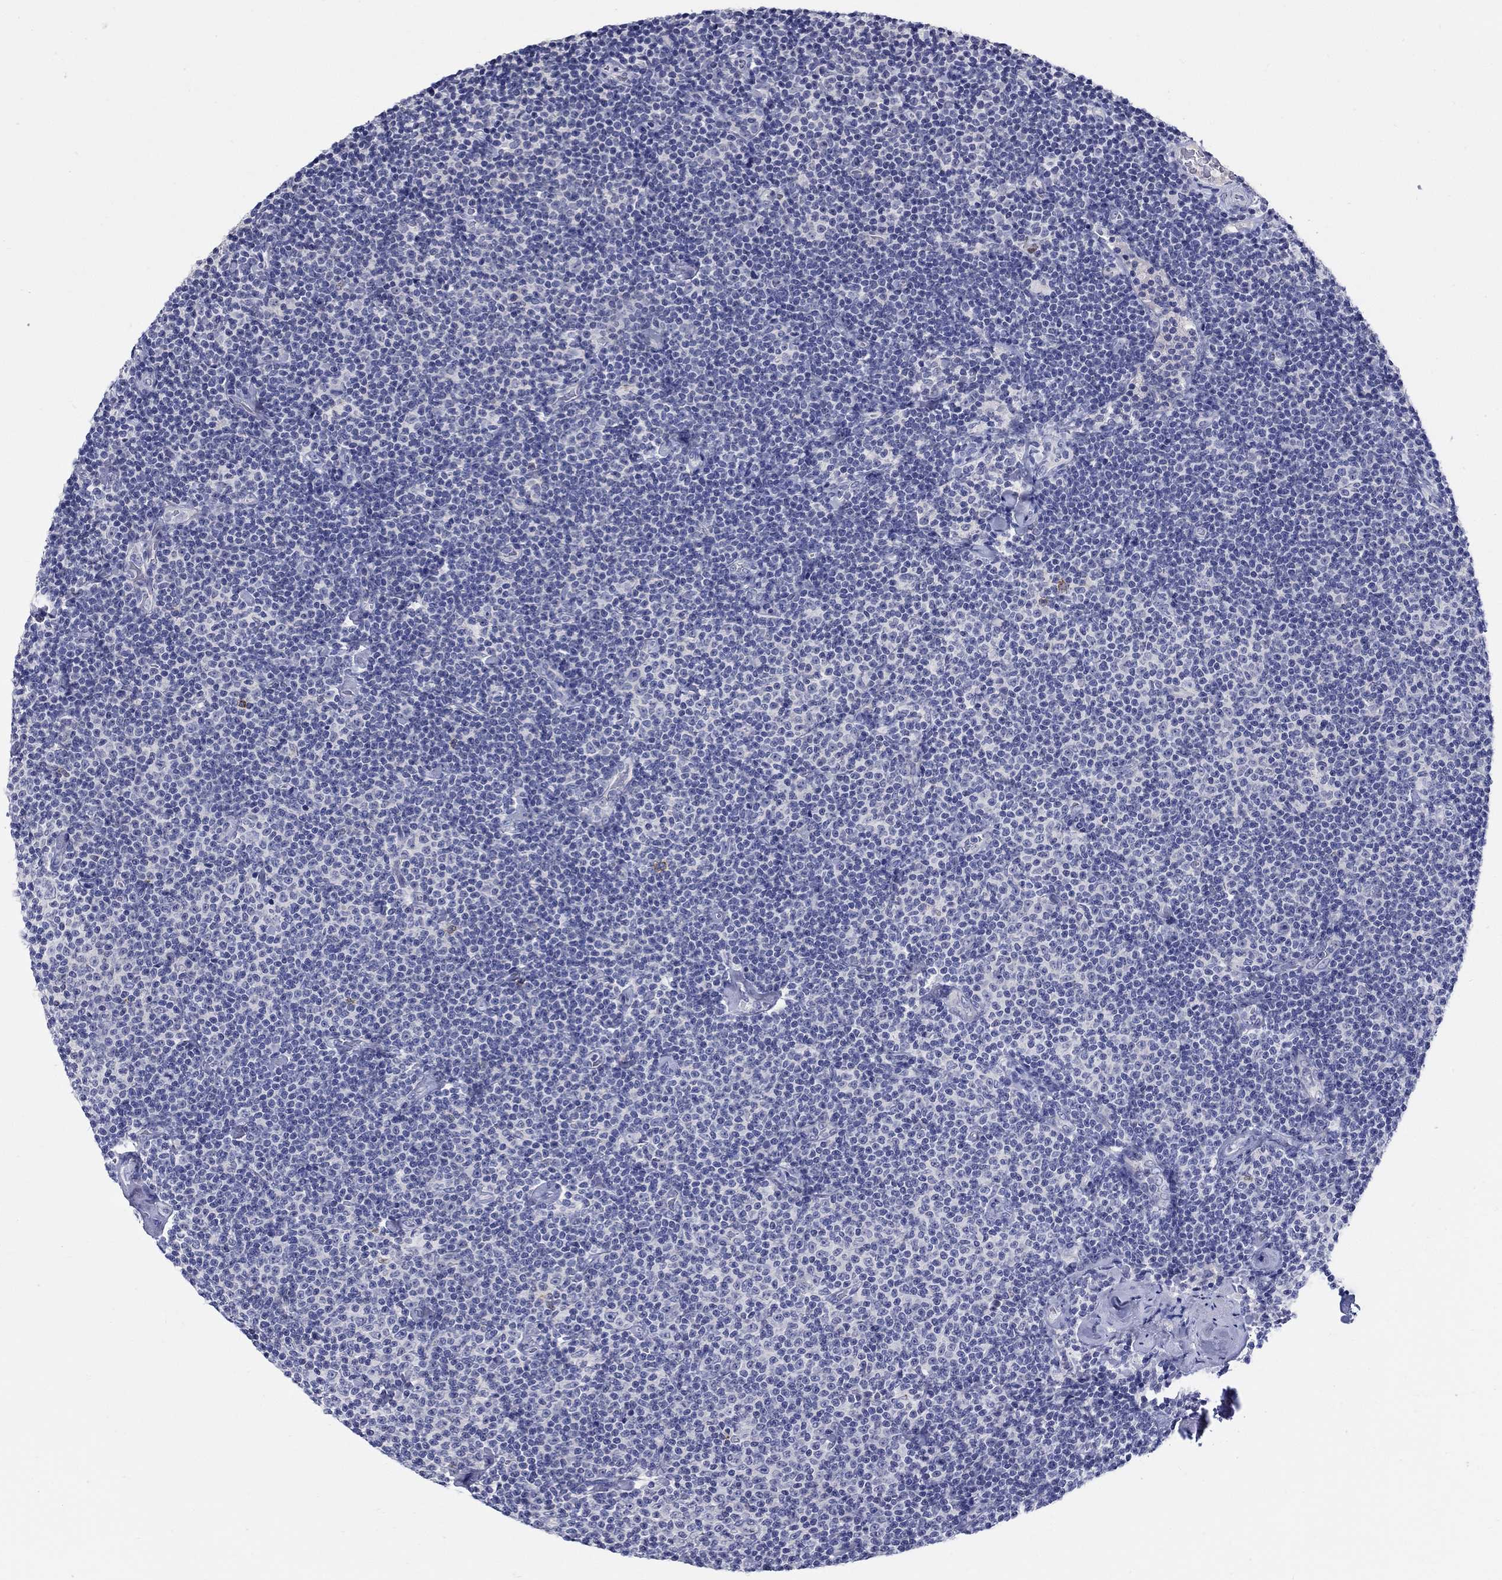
{"staining": {"intensity": "negative", "quantity": "none", "location": "none"}, "tissue": "lymphoma", "cell_type": "Tumor cells", "image_type": "cancer", "snomed": [{"axis": "morphology", "description": "Malignant lymphoma, non-Hodgkin's type, Low grade"}, {"axis": "topography", "description": "Lymph node"}], "caption": "Immunohistochemistry photomicrograph of neoplastic tissue: human low-grade malignant lymphoma, non-Hodgkin's type stained with DAB (3,3'-diaminobenzidine) exhibits no significant protein staining in tumor cells.", "gene": "SLC30A3", "patient": {"sex": "male", "age": 81}}